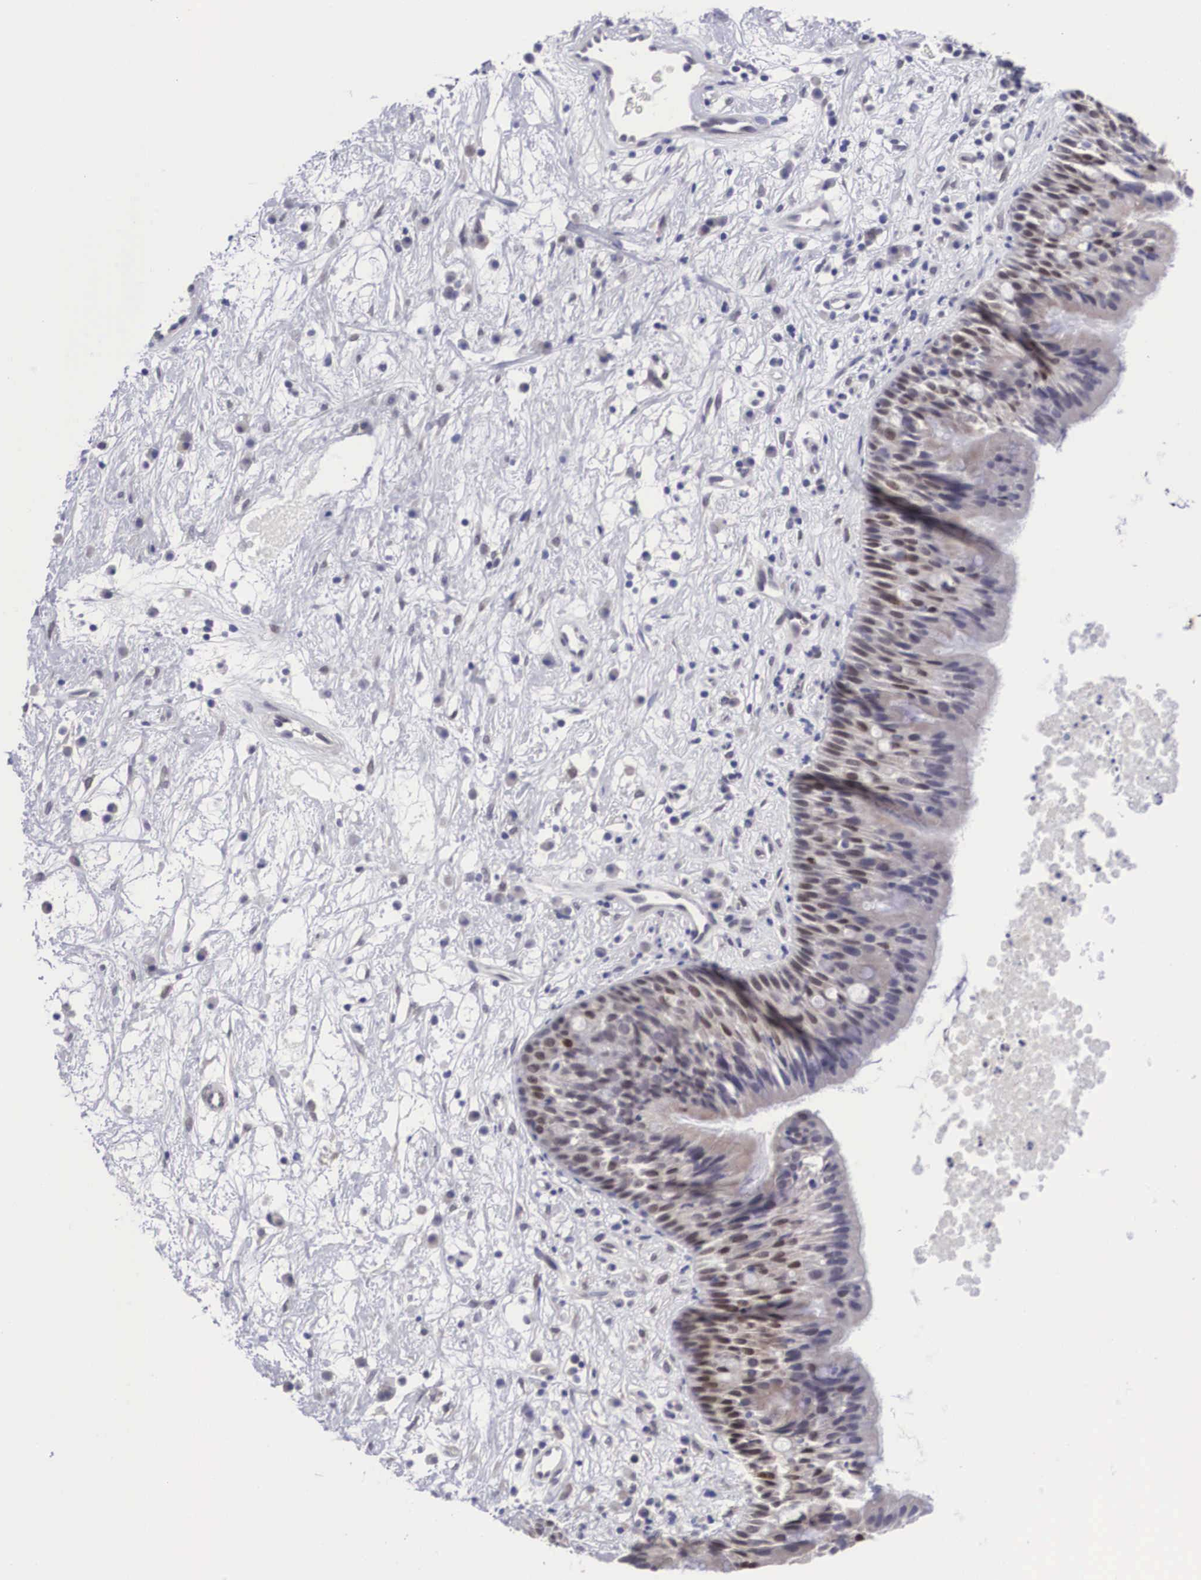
{"staining": {"intensity": "moderate", "quantity": "25%-75%", "location": "cytoplasmic/membranous,nuclear"}, "tissue": "nasopharynx", "cell_type": "Respiratory epithelial cells", "image_type": "normal", "snomed": [{"axis": "morphology", "description": "Normal tissue, NOS"}, {"axis": "topography", "description": "Nasopharynx"}], "caption": "Respiratory epithelial cells display moderate cytoplasmic/membranous,nuclear positivity in about 25%-75% of cells in normal nasopharynx. The staining was performed using DAB (3,3'-diaminobenzidine) to visualize the protein expression in brown, while the nuclei were stained in blue with hematoxylin (Magnification: 20x).", "gene": "SOX11", "patient": {"sex": "male", "age": 13}}